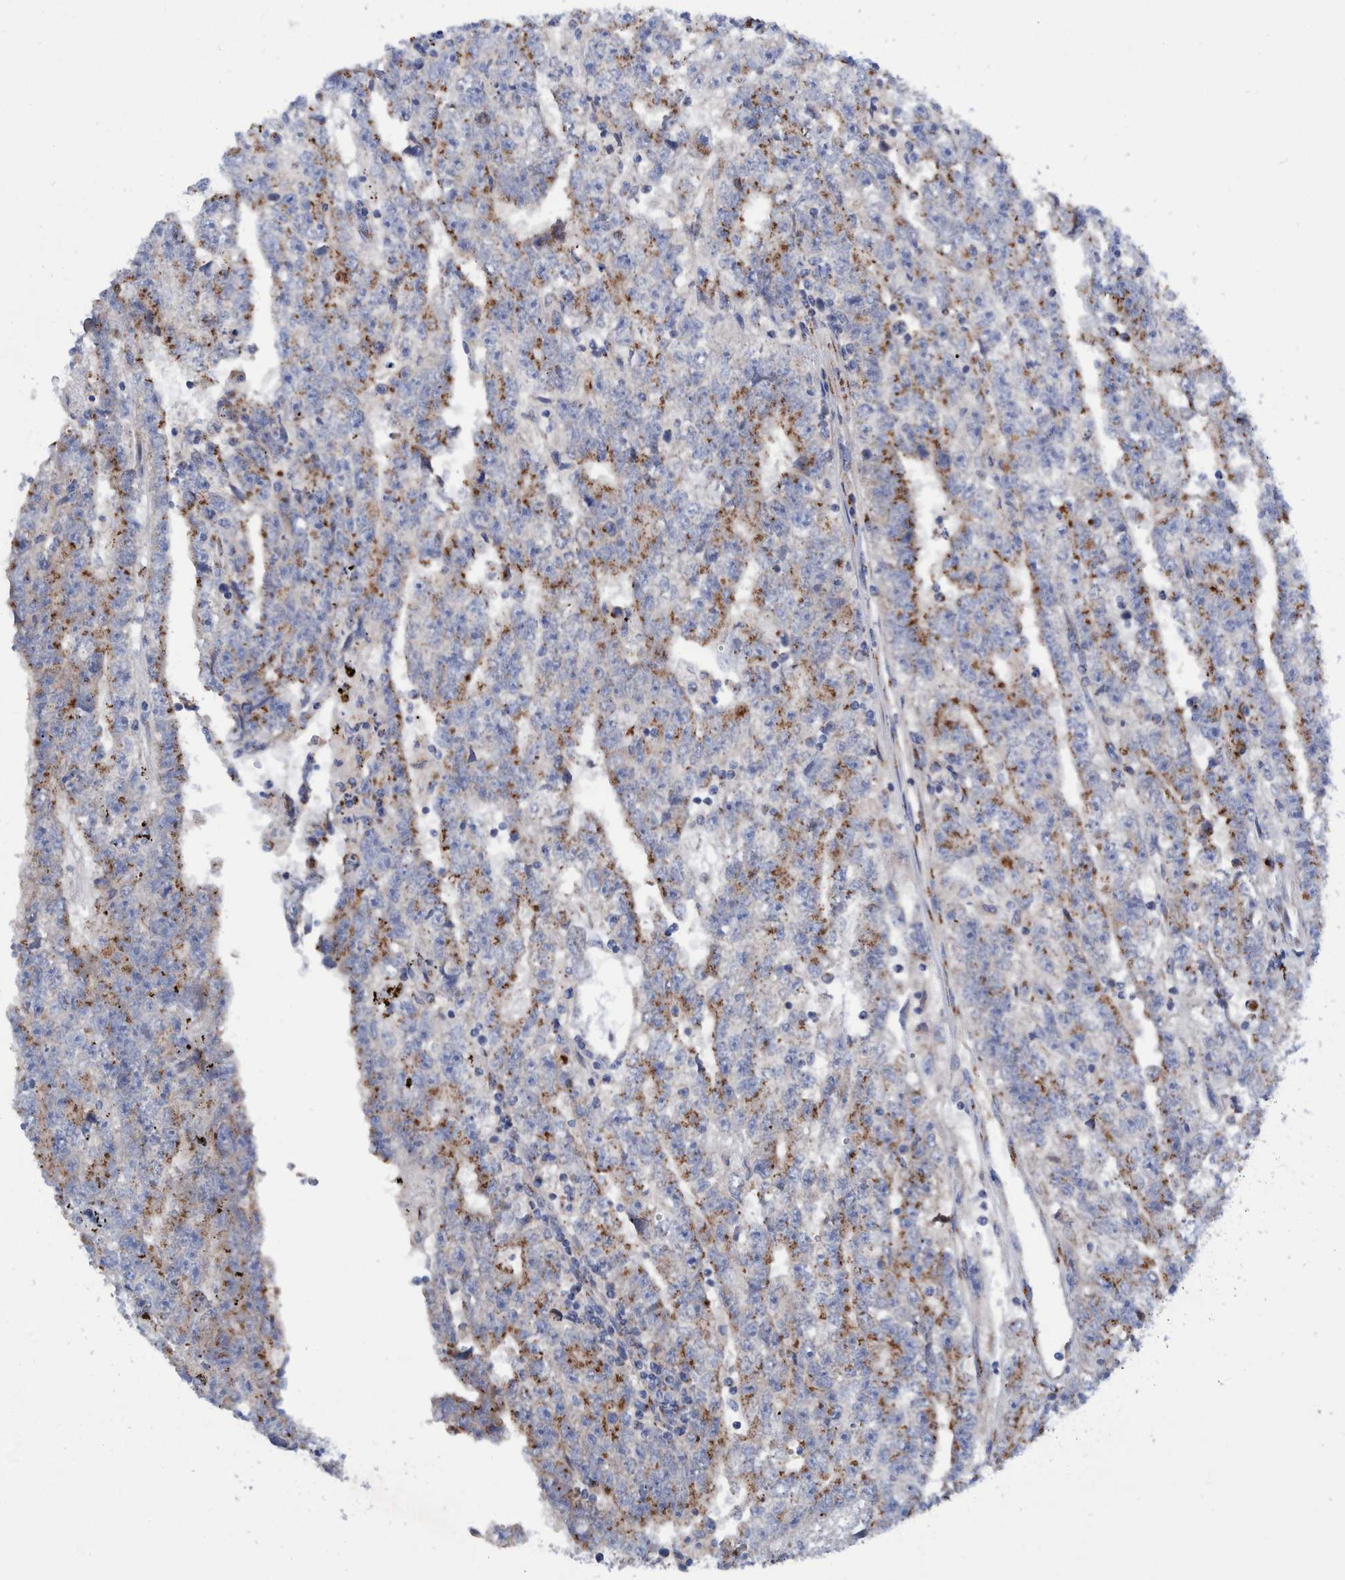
{"staining": {"intensity": "moderate", "quantity": ">75%", "location": "cytoplasmic/membranous"}, "tissue": "testis cancer", "cell_type": "Tumor cells", "image_type": "cancer", "snomed": [{"axis": "morphology", "description": "Carcinoma, Embryonal, NOS"}, {"axis": "topography", "description": "Testis"}], "caption": "Embryonal carcinoma (testis) tissue demonstrates moderate cytoplasmic/membranous expression in approximately >75% of tumor cells, visualized by immunohistochemistry.", "gene": "TRIM58", "patient": {"sex": "male", "age": 25}}